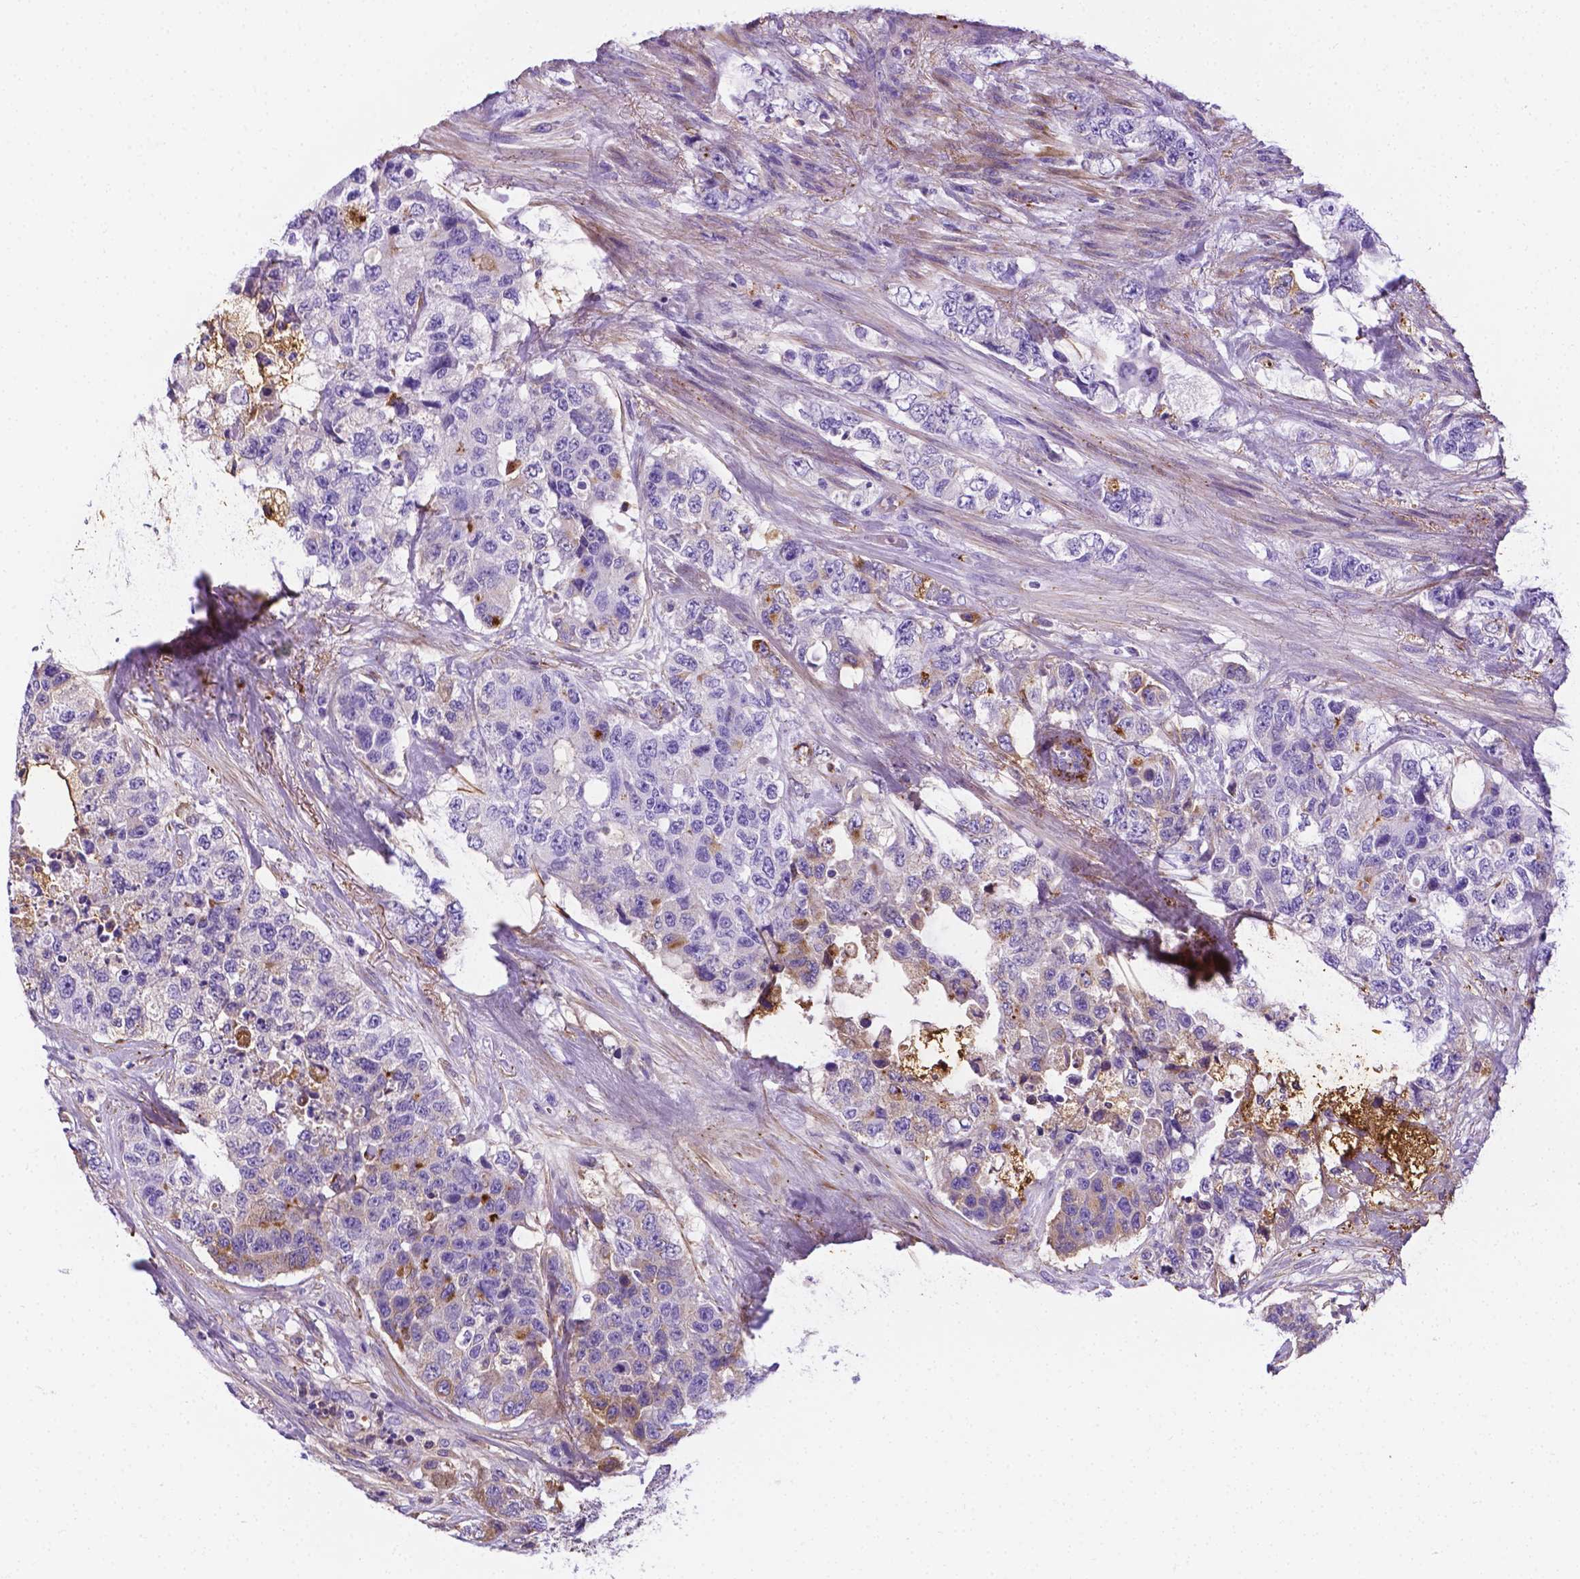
{"staining": {"intensity": "negative", "quantity": "none", "location": "none"}, "tissue": "urothelial cancer", "cell_type": "Tumor cells", "image_type": "cancer", "snomed": [{"axis": "morphology", "description": "Urothelial carcinoma, High grade"}, {"axis": "topography", "description": "Urinary bladder"}], "caption": "Immunohistochemical staining of human urothelial cancer reveals no significant positivity in tumor cells.", "gene": "APOE", "patient": {"sex": "female", "age": 78}}